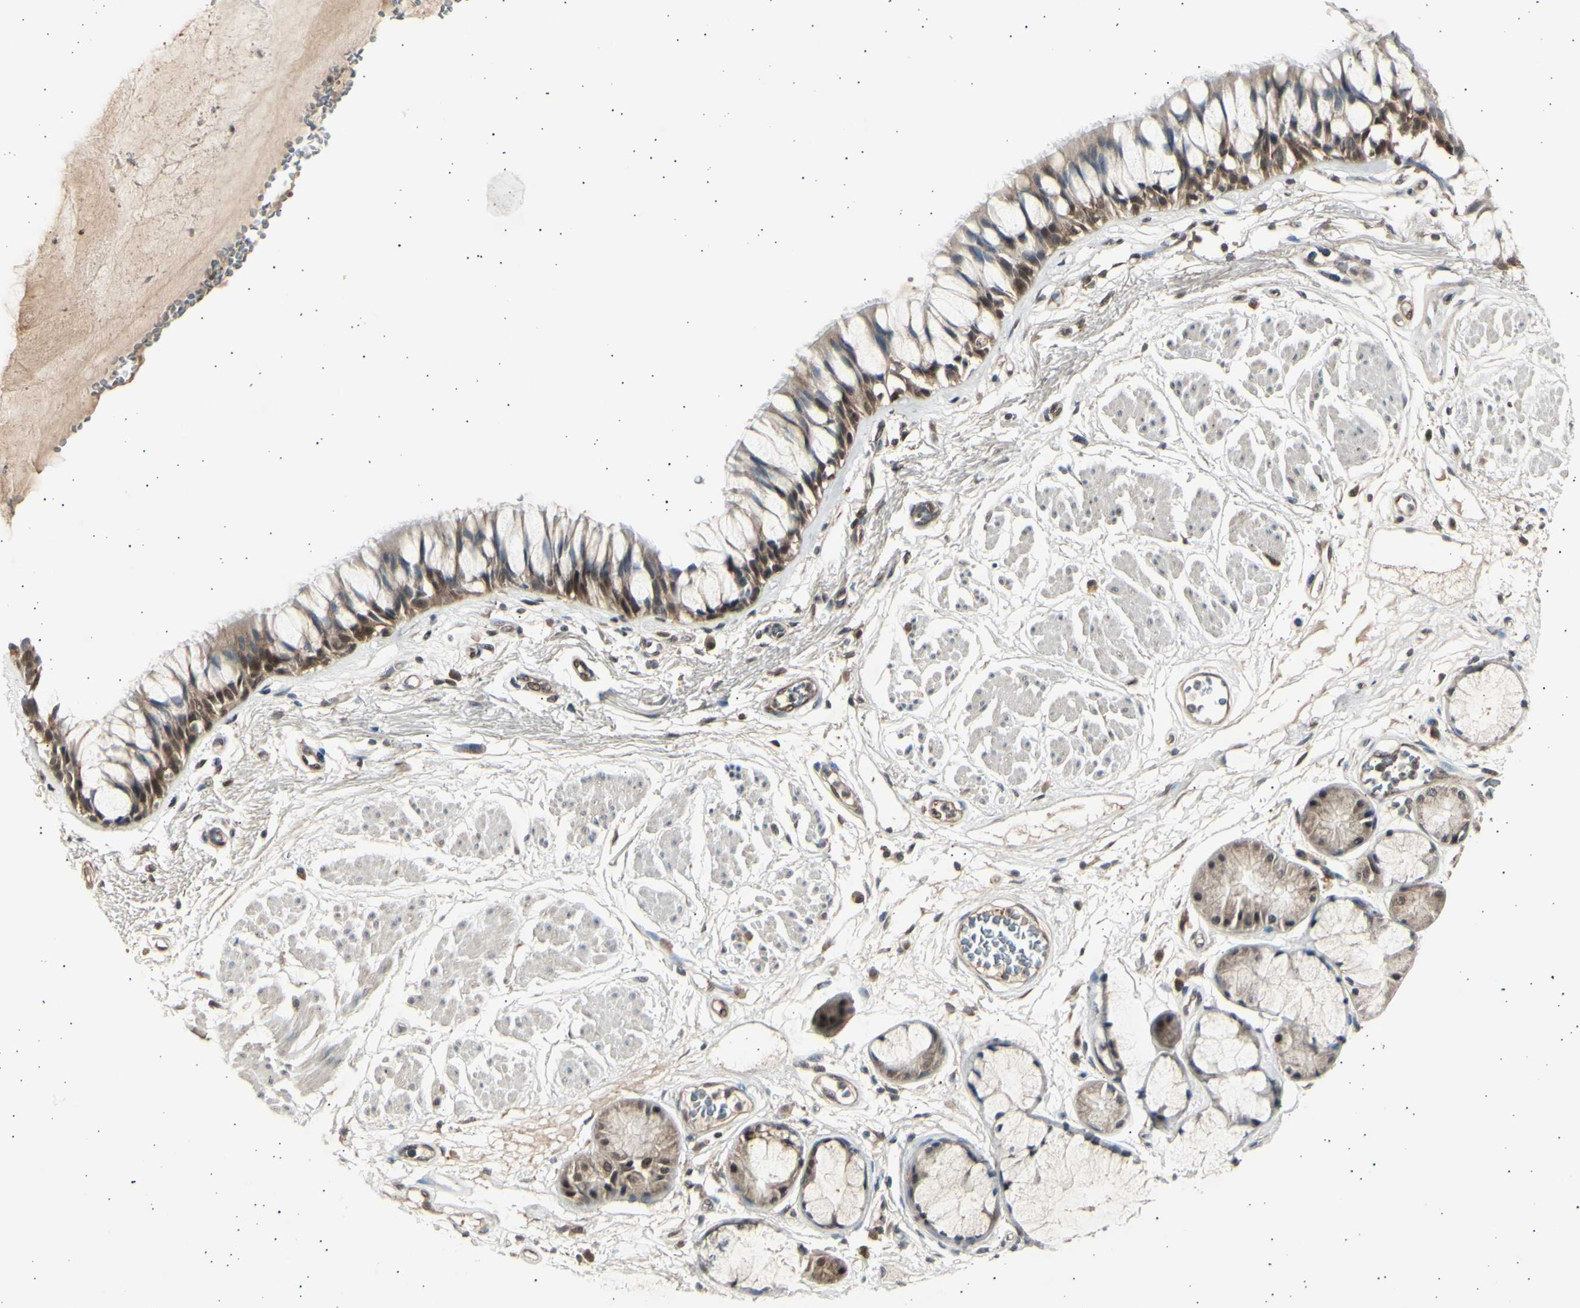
{"staining": {"intensity": "moderate", "quantity": ">75%", "location": "cytoplasmic/membranous,nuclear"}, "tissue": "bronchus", "cell_type": "Respiratory epithelial cells", "image_type": "normal", "snomed": [{"axis": "morphology", "description": "Normal tissue, NOS"}, {"axis": "topography", "description": "Bronchus"}], "caption": "Respiratory epithelial cells display medium levels of moderate cytoplasmic/membranous,nuclear expression in approximately >75% of cells in unremarkable human bronchus. The staining was performed using DAB, with brown indicating positive protein expression. Nuclei are stained blue with hematoxylin.", "gene": "PSMD5", "patient": {"sex": "male", "age": 66}}